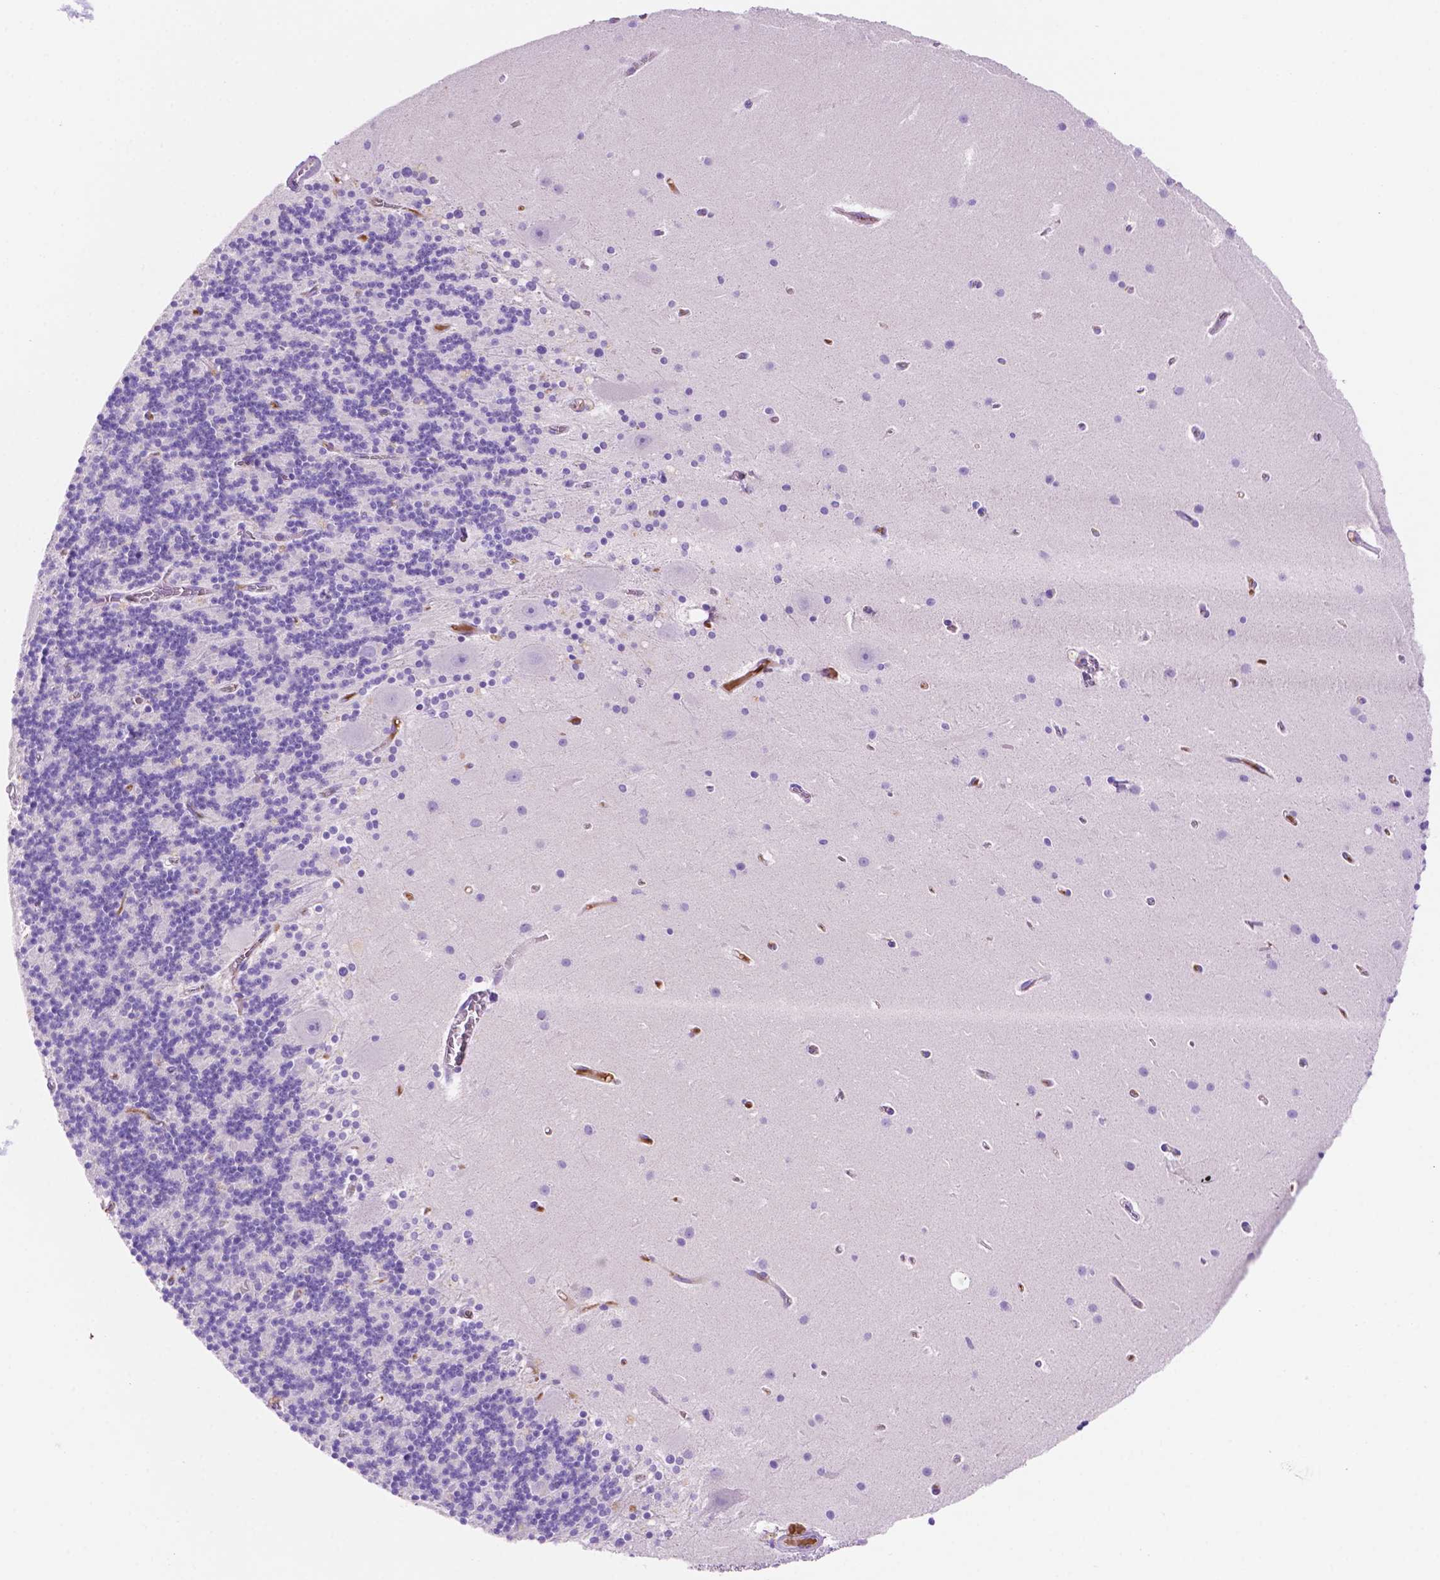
{"staining": {"intensity": "negative", "quantity": "none", "location": "none"}, "tissue": "cerebellum", "cell_type": "Cells in granular layer", "image_type": "normal", "snomed": [{"axis": "morphology", "description": "Normal tissue, NOS"}, {"axis": "topography", "description": "Cerebellum"}], "caption": "Cerebellum stained for a protein using IHC exhibits no expression cells in granular layer.", "gene": "FOXB2", "patient": {"sex": "male", "age": 70}}